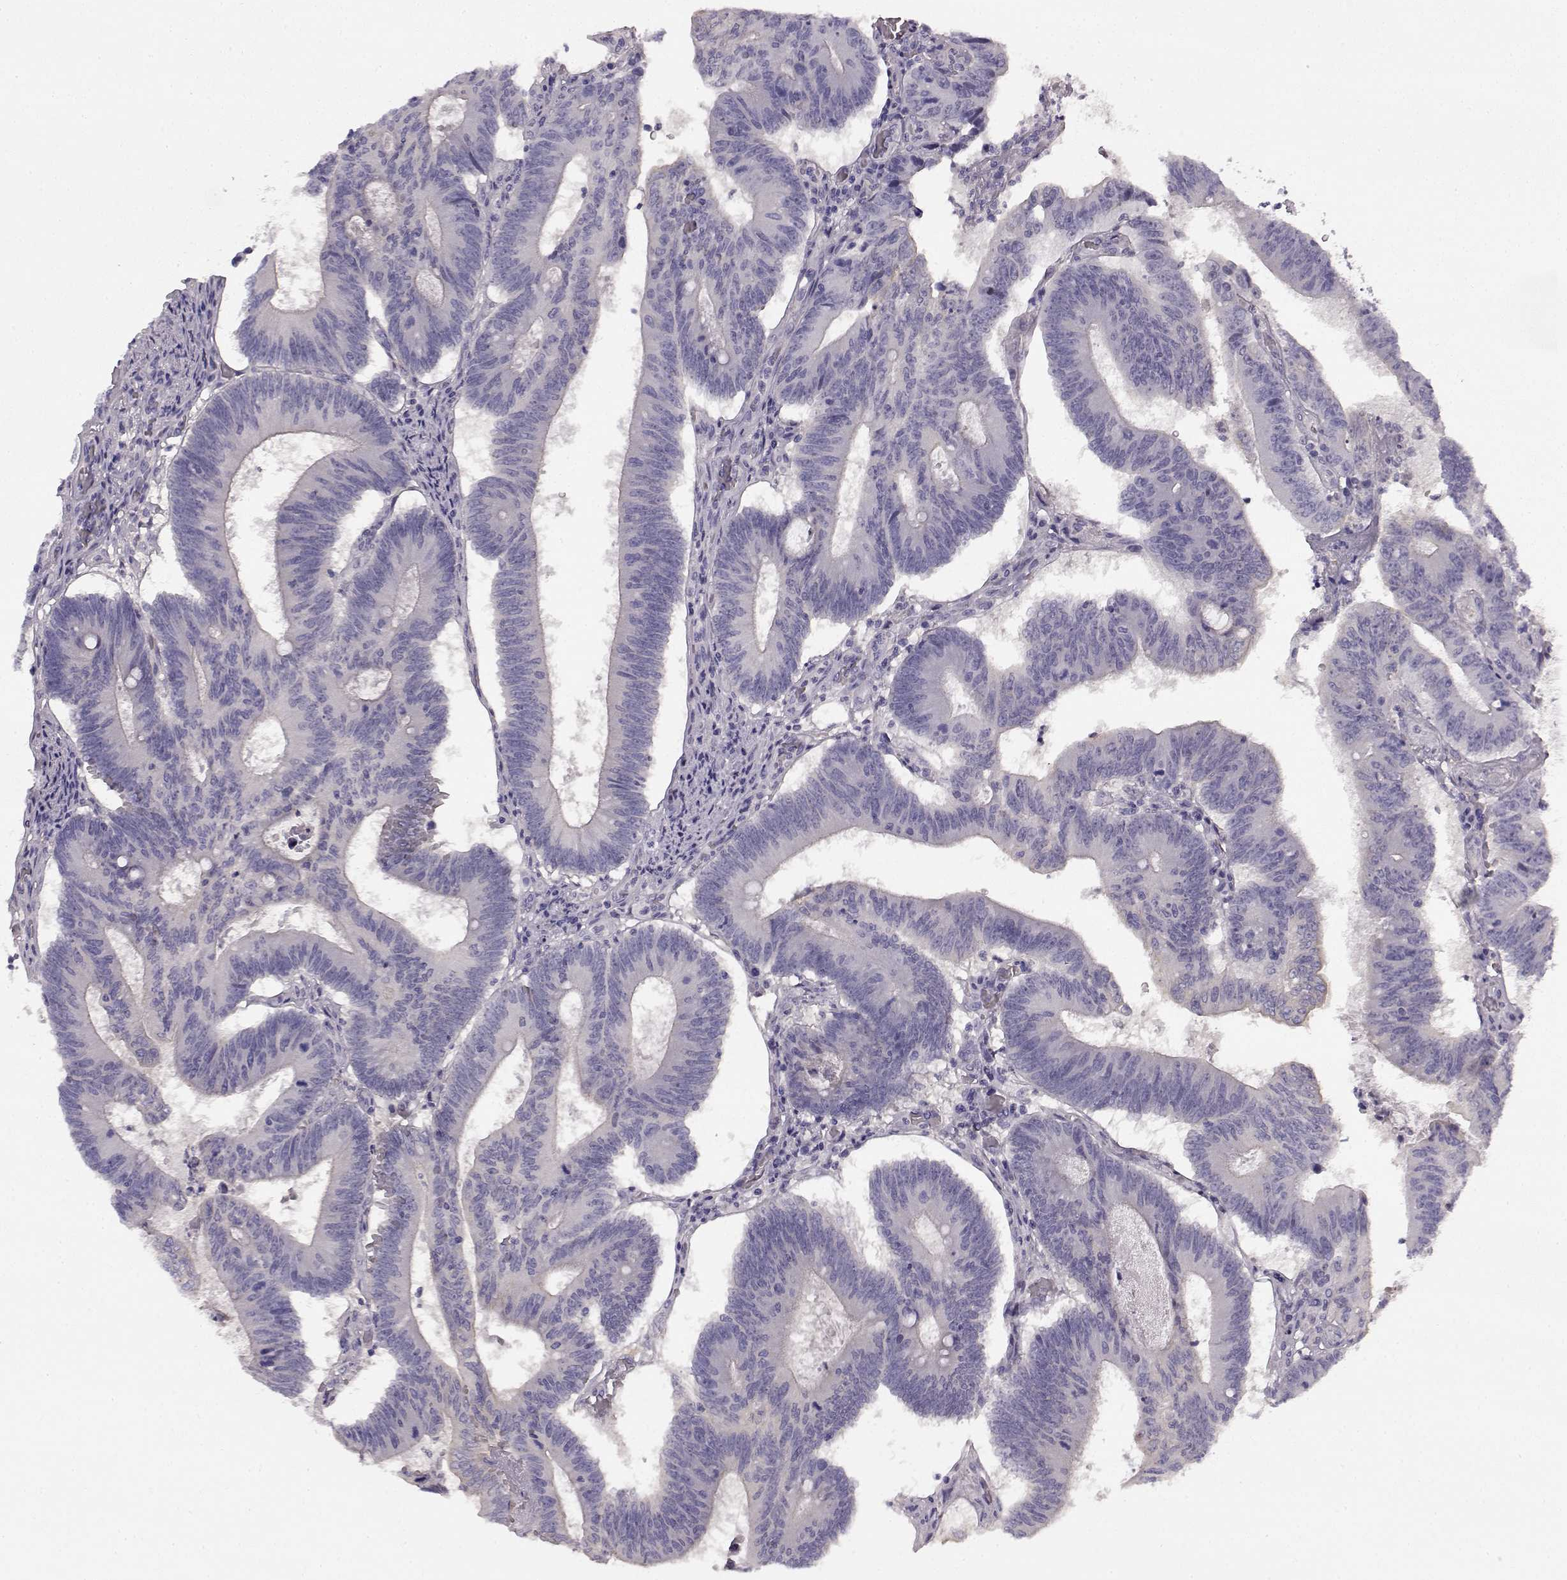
{"staining": {"intensity": "negative", "quantity": "none", "location": "none"}, "tissue": "colorectal cancer", "cell_type": "Tumor cells", "image_type": "cancer", "snomed": [{"axis": "morphology", "description": "Adenocarcinoma, NOS"}, {"axis": "topography", "description": "Colon"}], "caption": "Colorectal cancer was stained to show a protein in brown. There is no significant staining in tumor cells.", "gene": "KRT85", "patient": {"sex": "female", "age": 70}}